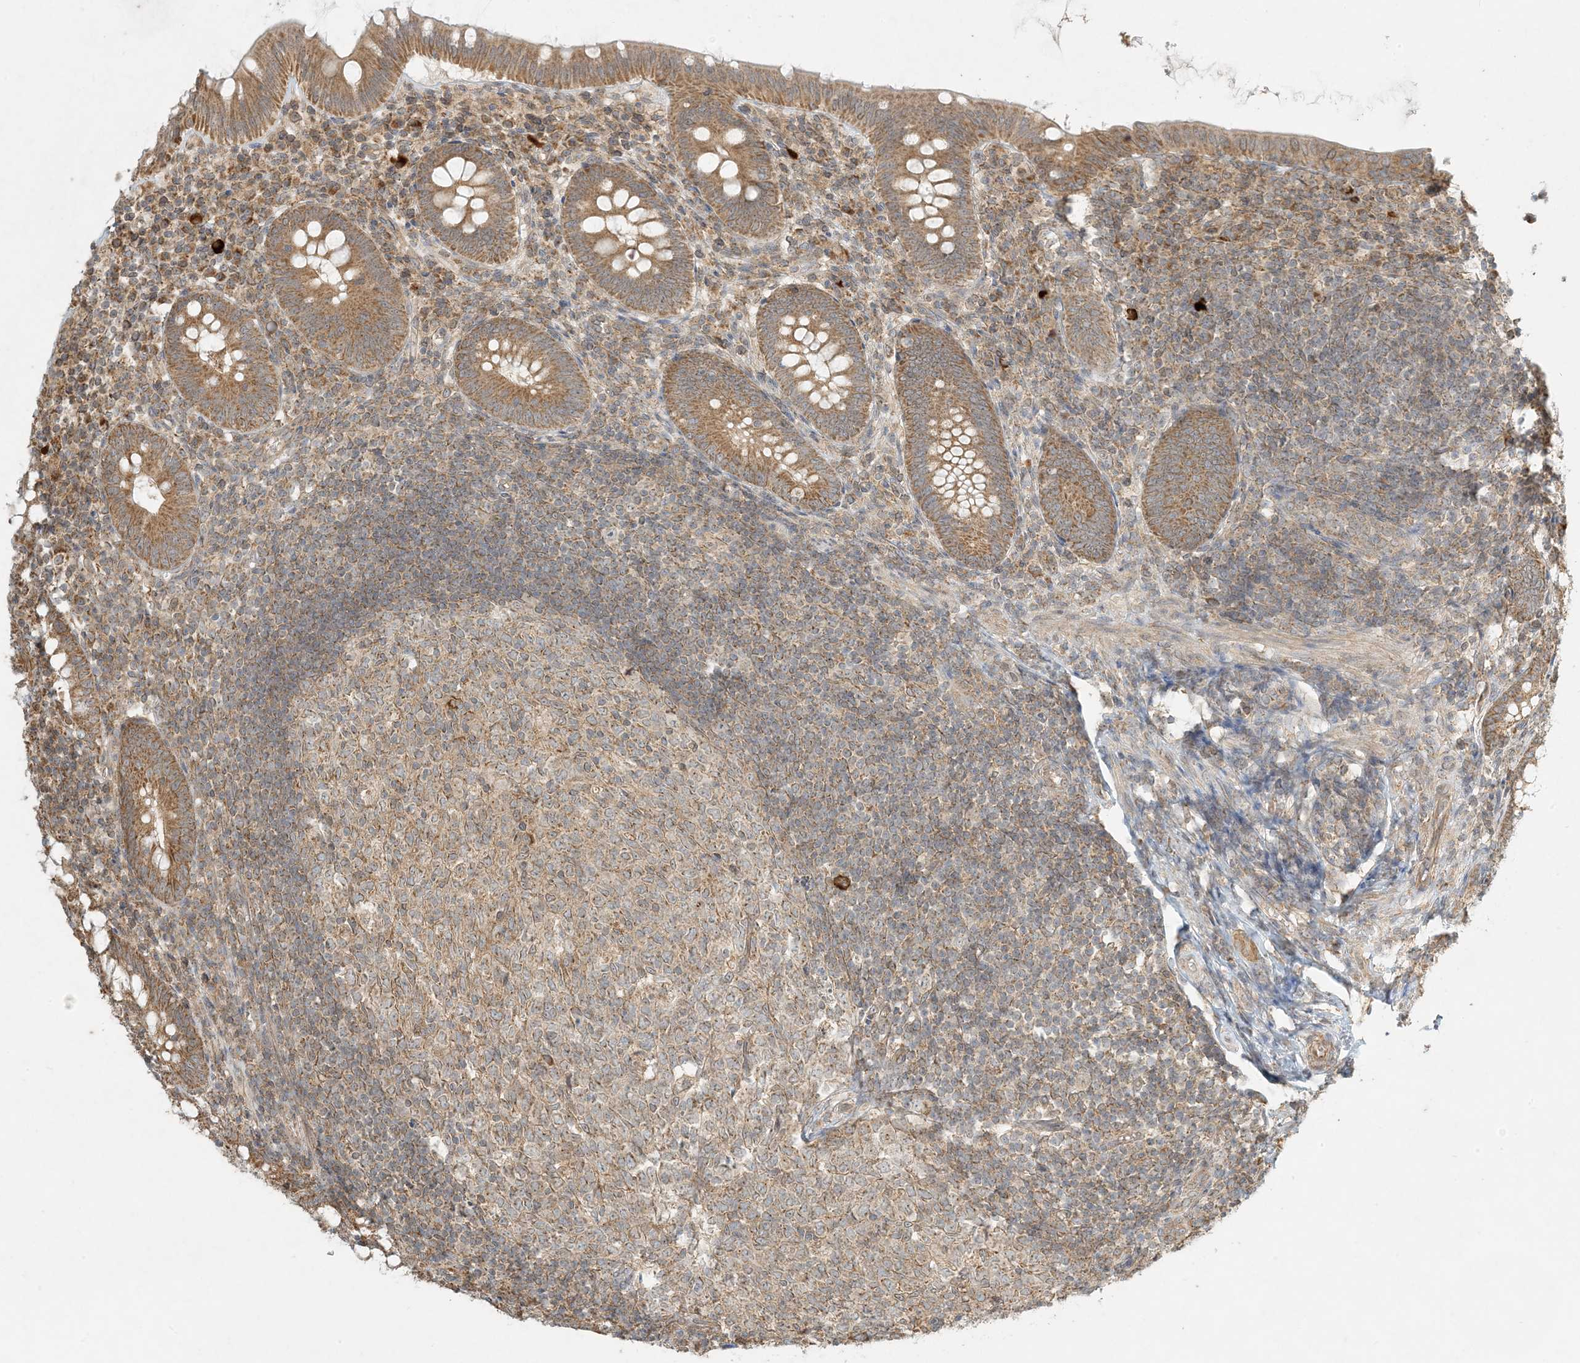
{"staining": {"intensity": "strong", "quantity": ">75%", "location": "cytoplasmic/membranous"}, "tissue": "appendix", "cell_type": "Glandular cells", "image_type": "normal", "snomed": [{"axis": "morphology", "description": "Normal tissue, NOS"}, {"axis": "topography", "description": "Appendix"}], "caption": "The photomicrograph demonstrates immunohistochemical staining of normal appendix. There is strong cytoplasmic/membranous expression is seen in approximately >75% of glandular cells.", "gene": "MCOLN1", "patient": {"sex": "male", "age": 14}}